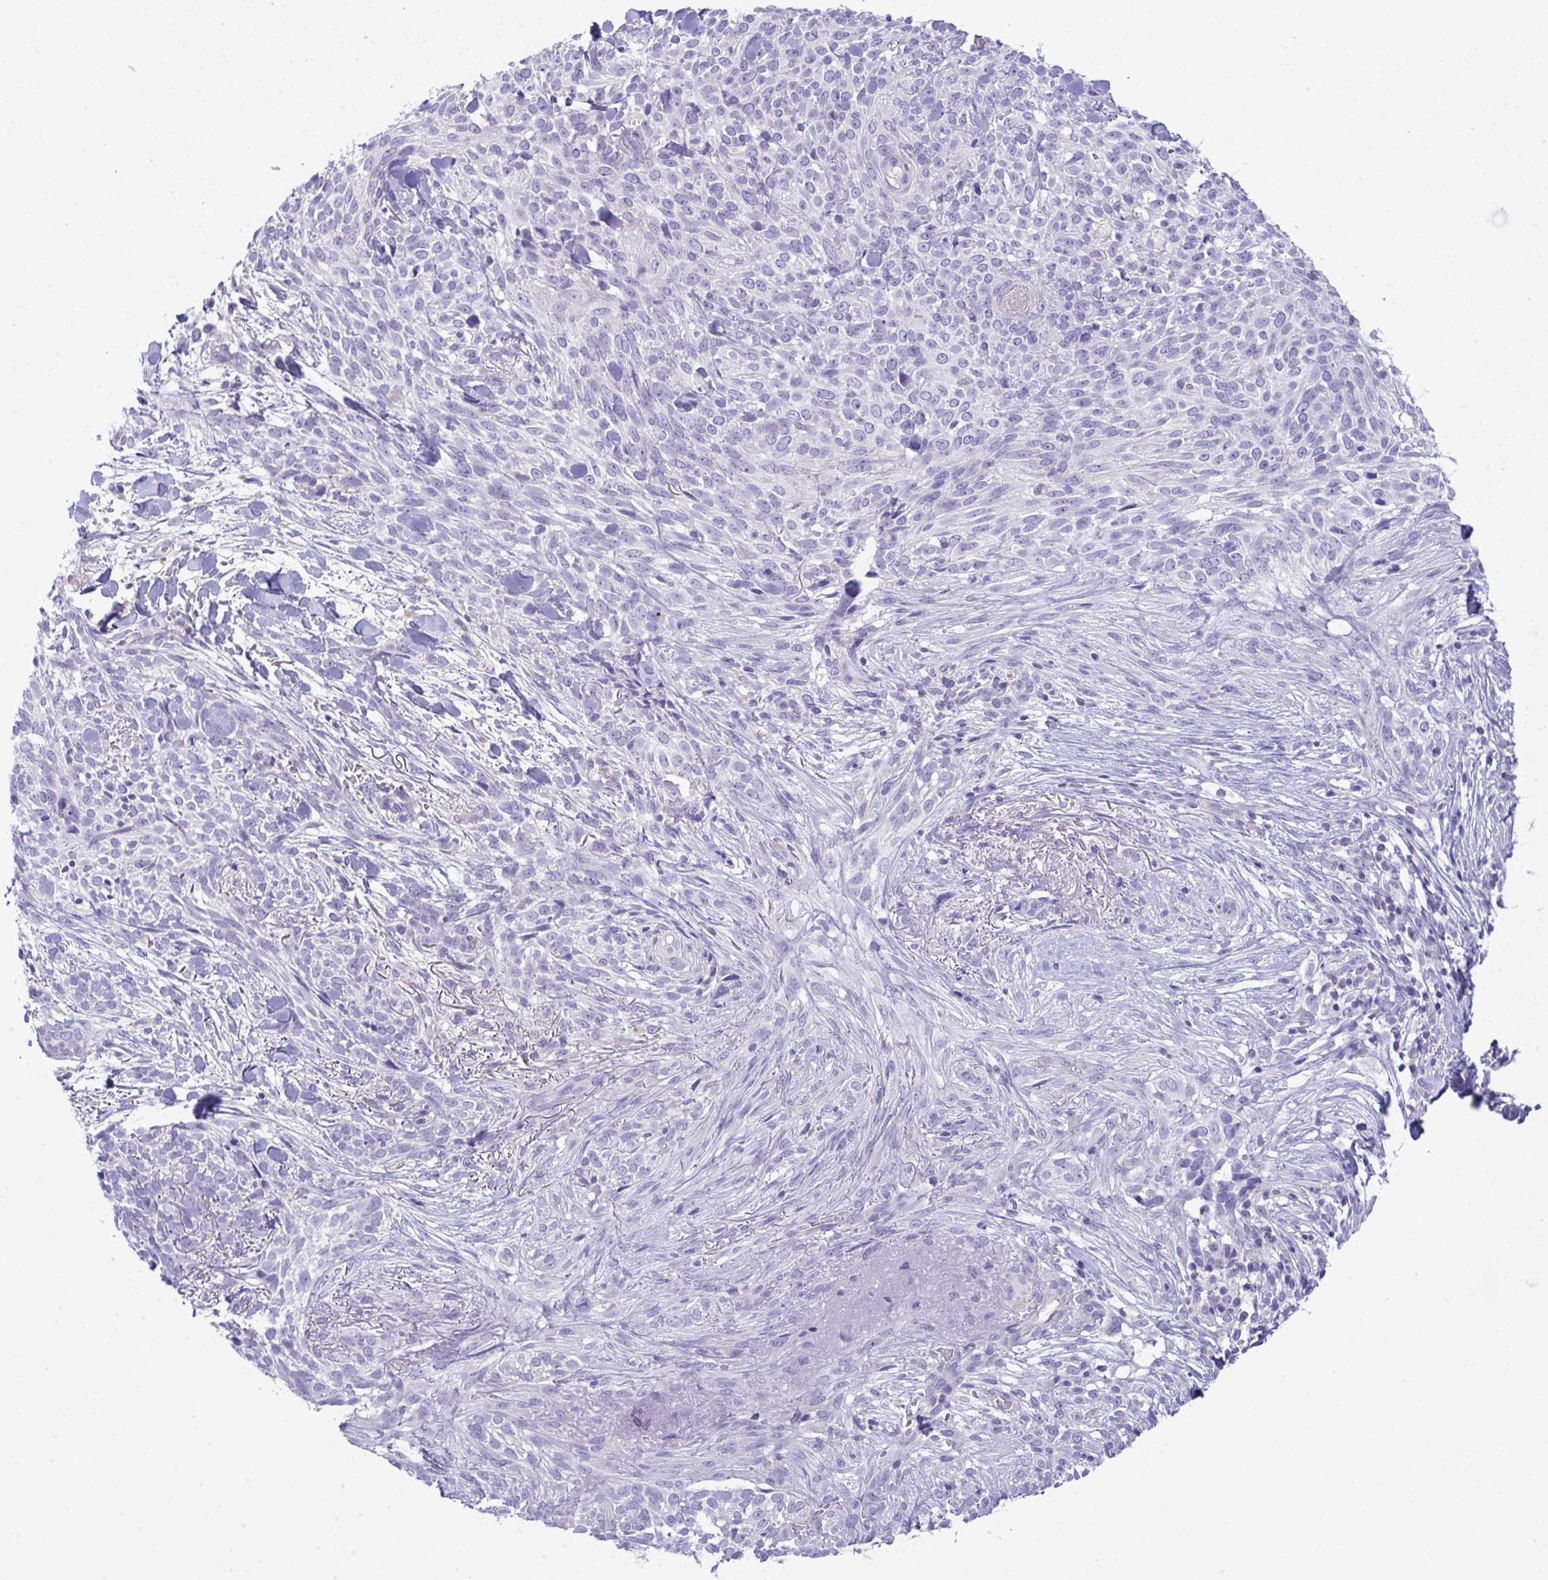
{"staining": {"intensity": "negative", "quantity": "none", "location": "none"}, "tissue": "skin cancer", "cell_type": "Tumor cells", "image_type": "cancer", "snomed": [{"axis": "morphology", "description": "Basal cell carcinoma"}, {"axis": "topography", "description": "Skin"}, {"axis": "topography", "description": "Skin of face"}], "caption": "Immunohistochemical staining of human skin cancer demonstrates no significant expression in tumor cells.", "gene": "PLA2G12B", "patient": {"sex": "female", "age": 90}}